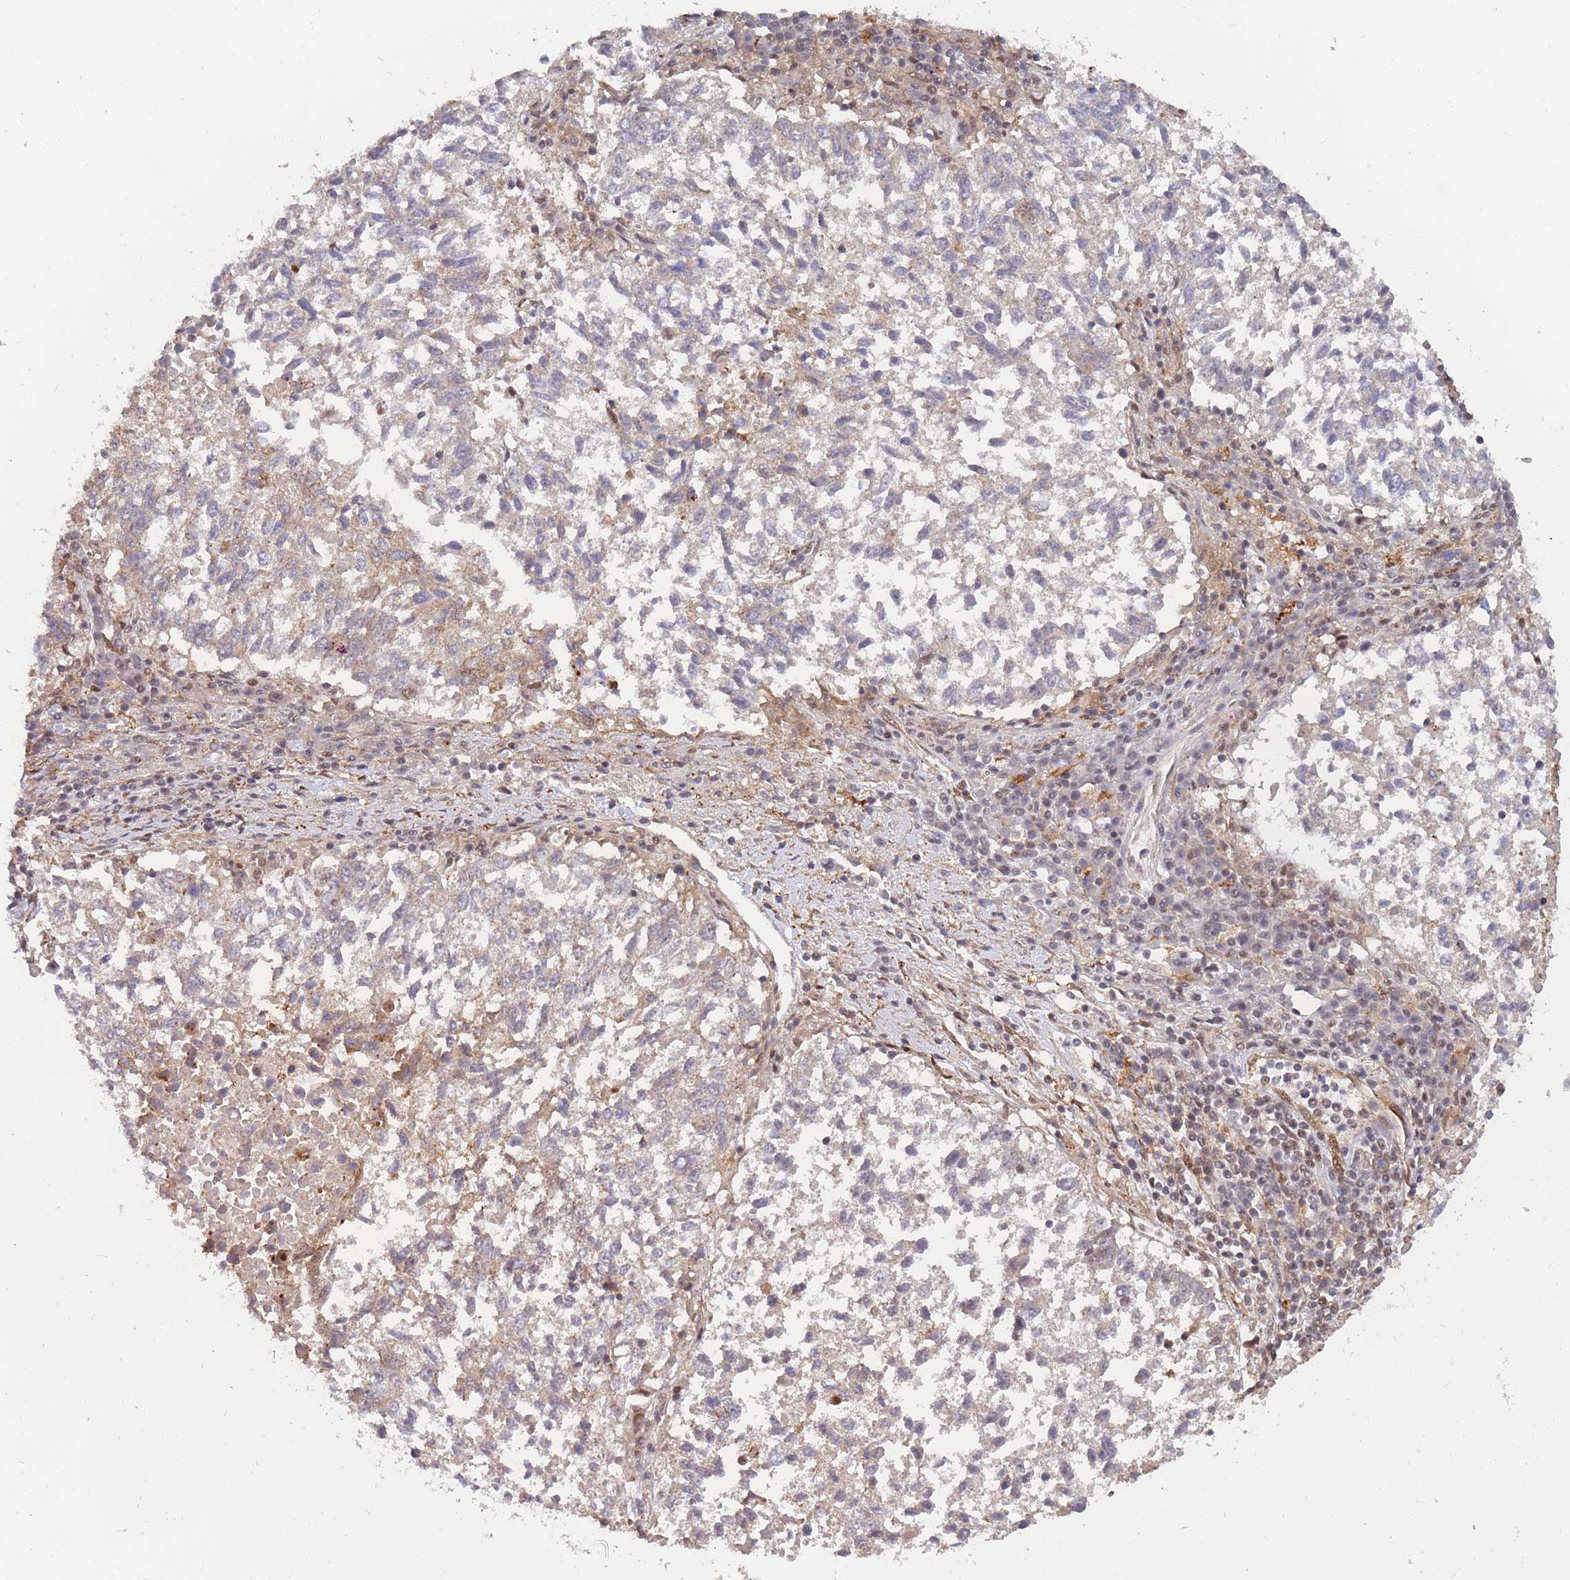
{"staining": {"intensity": "weak", "quantity": "<25%", "location": "cytoplasmic/membranous"}, "tissue": "lung cancer", "cell_type": "Tumor cells", "image_type": "cancer", "snomed": [{"axis": "morphology", "description": "Squamous cell carcinoma, NOS"}, {"axis": "topography", "description": "Lung"}], "caption": "Tumor cells are negative for protein expression in human lung cancer.", "gene": "BOD1L1", "patient": {"sex": "male", "age": 73}}